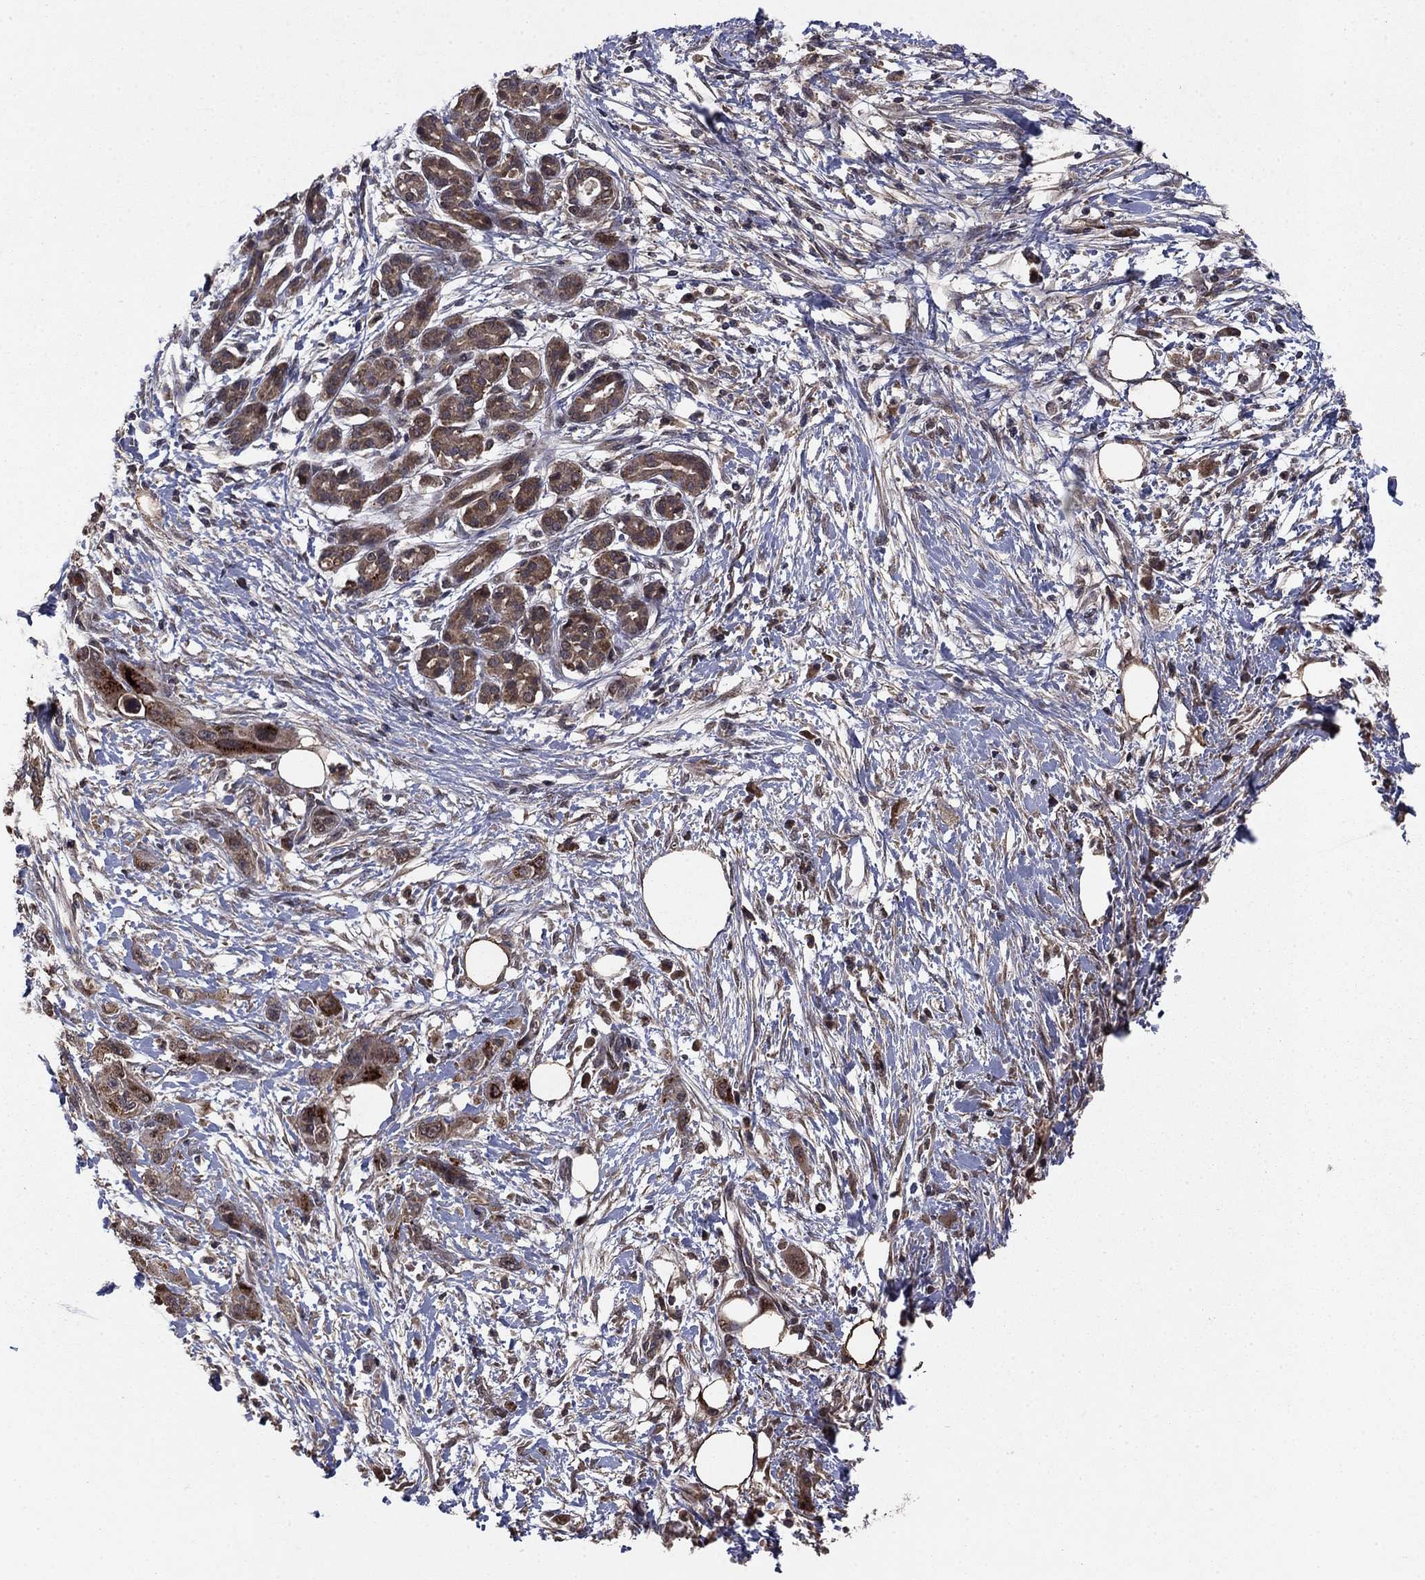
{"staining": {"intensity": "moderate", "quantity": ">75%", "location": "cytoplasmic/membranous"}, "tissue": "pancreatic cancer", "cell_type": "Tumor cells", "image_type": "cancer", "snomed": [{"axis": "morphology", "description": "Adenocarcinoma, NOS"}, {"axis": "topography", "description": "Pancreas"}], "caption": "Tumor cells demonstrate moderate cytoplasmic/membranous expression in about >75% of cells in pancreatic cancer.", "gene": "DHRS1", "patient": {"sex": "male", "age": 72}}